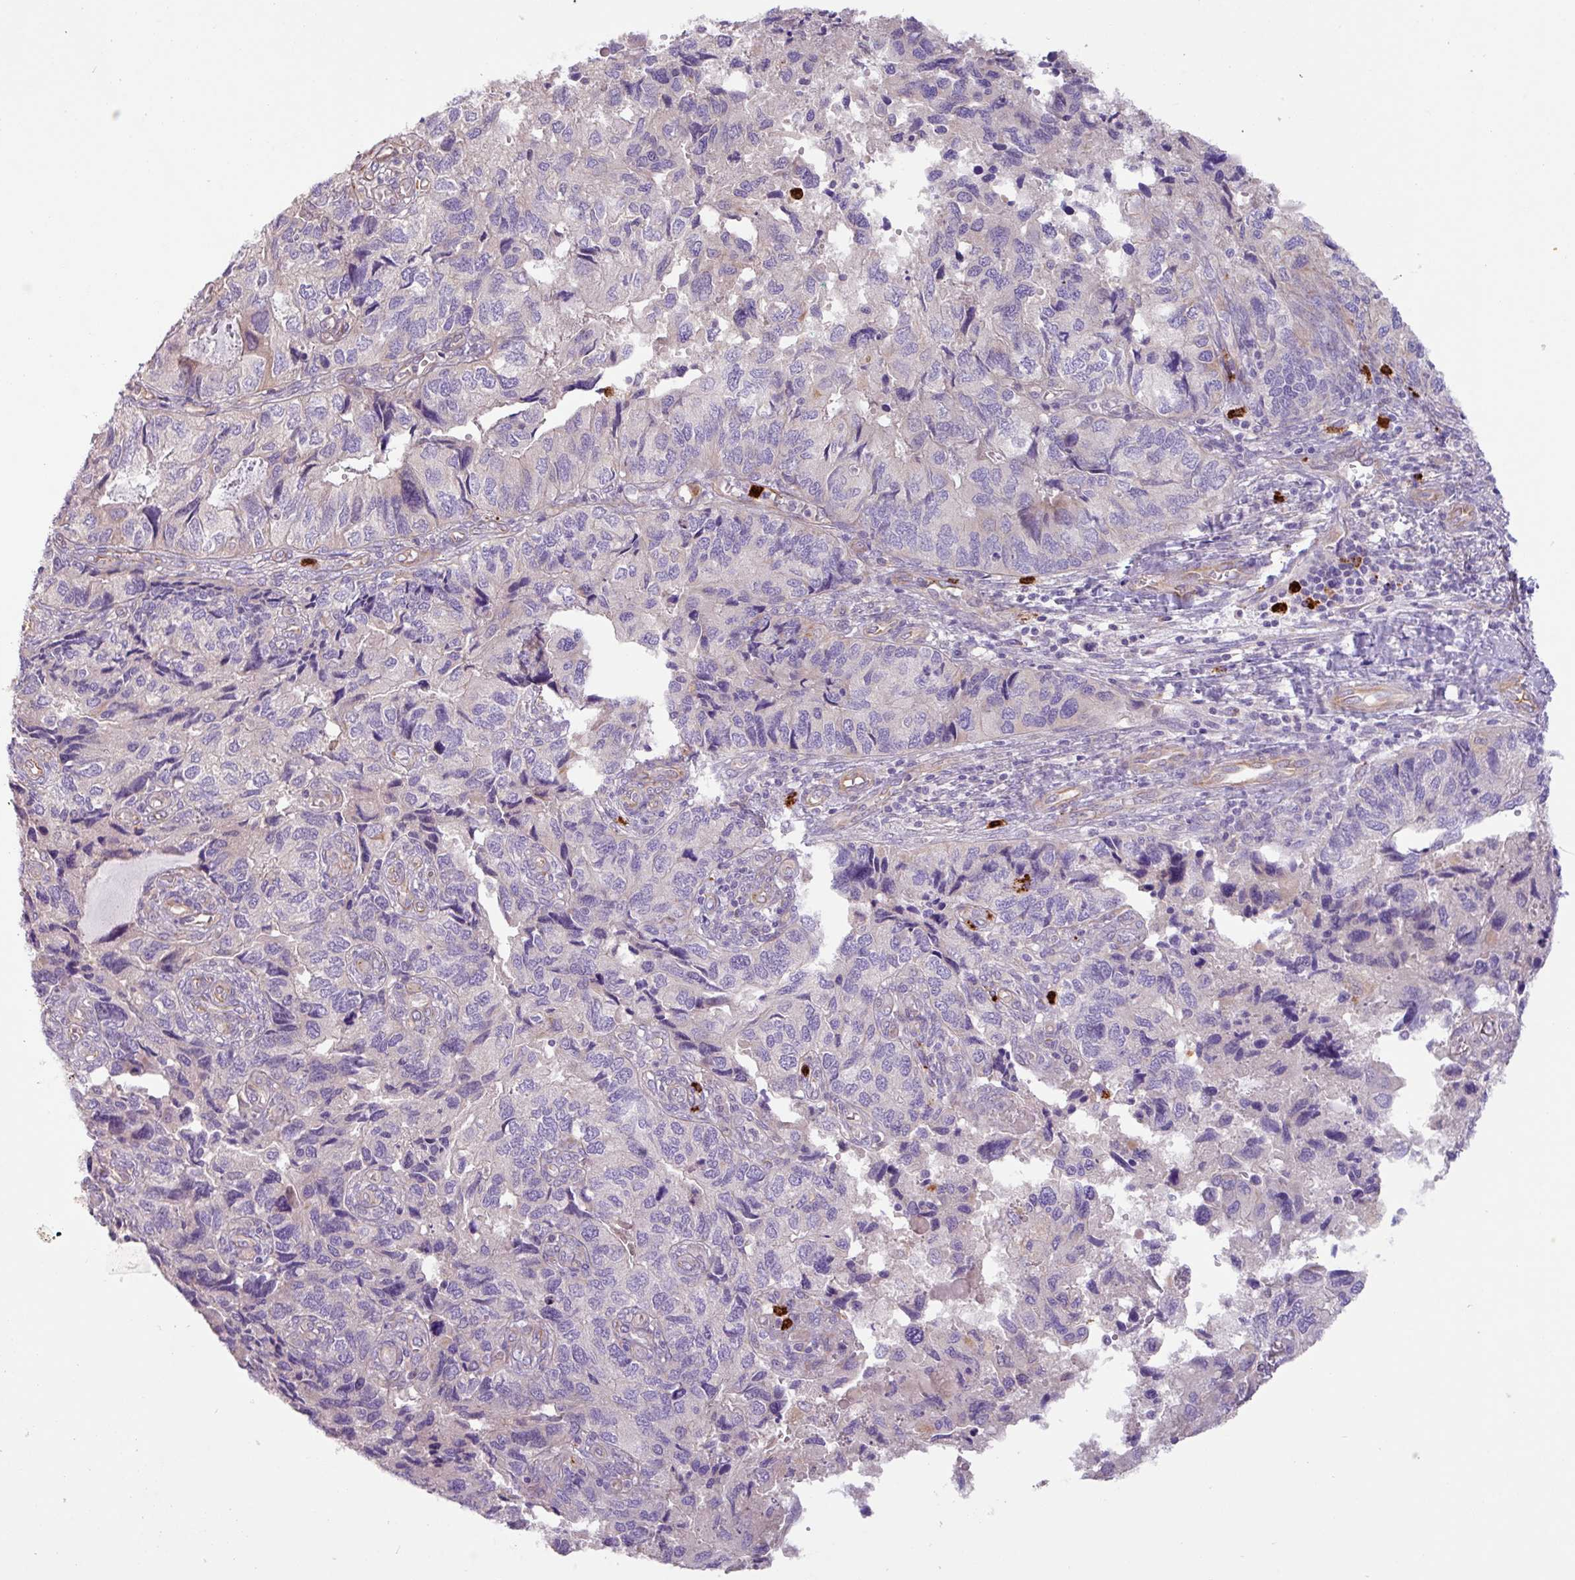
{"staining": {"intensity": "negative", "quantity": "none", "location": "none"}, "tissue": "endometrial cancer", "cell_type": "Tumor cells", "image_type": "cancer", "snomed": [{"axis": "morphology", "description": "Carcinoma, NOS"}, {"axis": "topography", "description": "Uterus"}], "caption": "Immunohistochemistry of endometrial carcinoma shows no staining in tumor cells. The staining was performed using DAB (3,3'-diaminobenzidine) to visualize the protein expression in brown, while the nuclei were stained in blue with hematoxylin (Magnification: 20x).", "gene": "MRM2", "patient": {"sex": "female", "age": 76}}